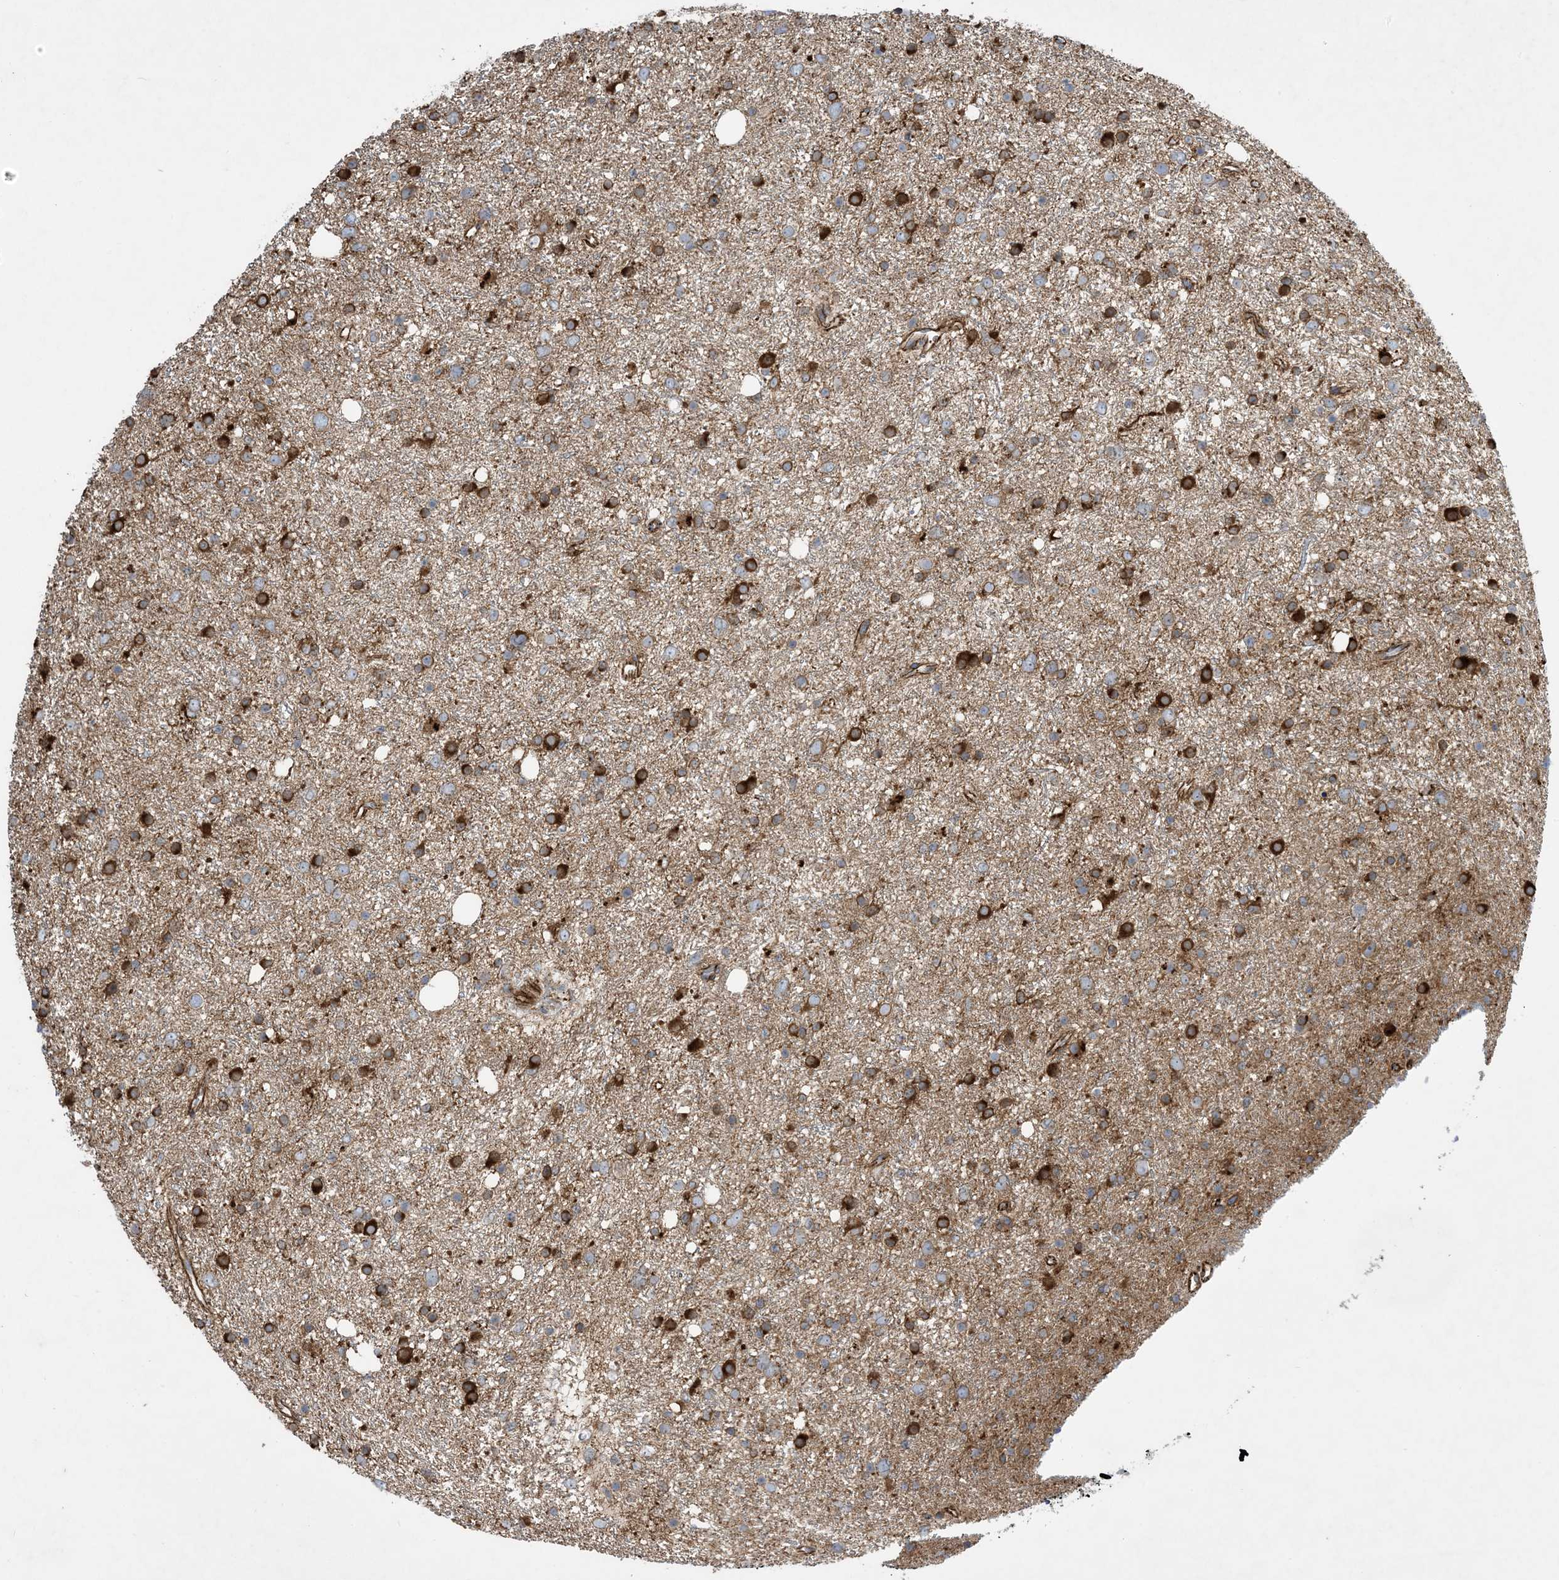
{"staining": {"intensity": "moderate", "quantity": "25%-75%", "location": "cytoplasmic/membranous"}, "tissue": "glioma", "cell_type": "Tumor cells", "image_type": "cancer", "snomed": [{"axis": "morphology", "description": "Glioma, malignant, Low grade"}, {"axis": "topography", "description": "Cerebral cortex"}], "caption": "Moderate cytoplasmic/membranous positivity is present in approximately 25%-75% of tumor cells in glioma. The staining is performed using DAB brown chromogen to label protein expression. The nuclei are counter-stained blue using hematoxylin.", "gene": "OTOP1", "patient": {"sex": "female", "age": 39}}